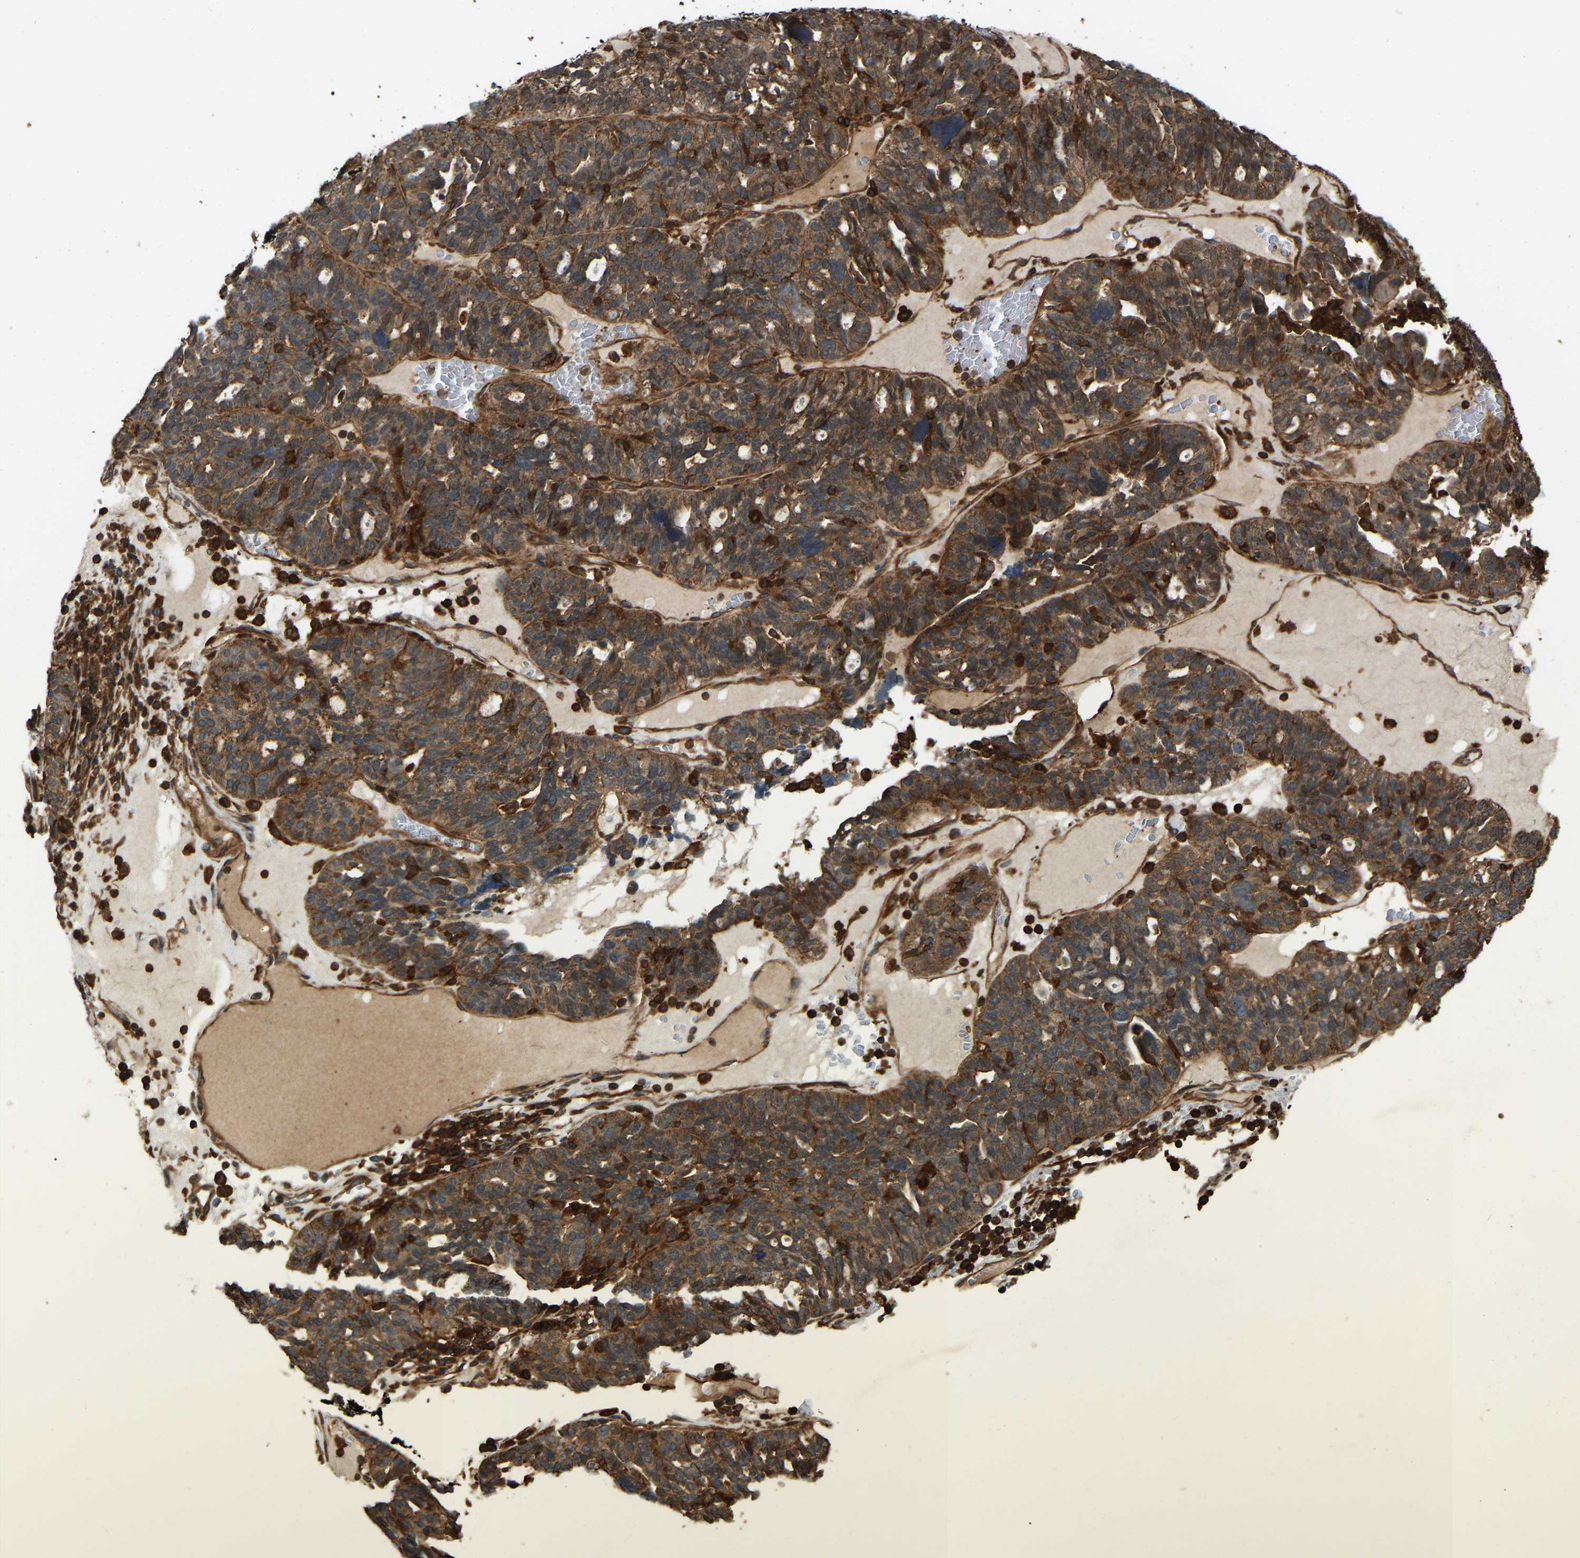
{"staining": {"intensity": "strong", "quantity": ">75%", "location": "cytoplasmic/membranous"}, "tissue": "ovarian cancer", "cell_type": "Tumor cells", "image_type": "cancer", "snomed": [{"axis": "morphology", "description": "Cystadenocarcinoma, serous, NOS"}, {"axis": "topography", "description": "Ovary"}], "caption": "A brown stain shows strong cytoplasmic/membranous staining of a protein in human ovarian cancer (serous cystadenocarcinoma) tumor cells. (DAB (3,3'-diaminobenzidine) = brown stain, brightfield microscopy at high magnification).", "gene": "SAMD9L", "patient": {"sex": "female", "age": 59}}